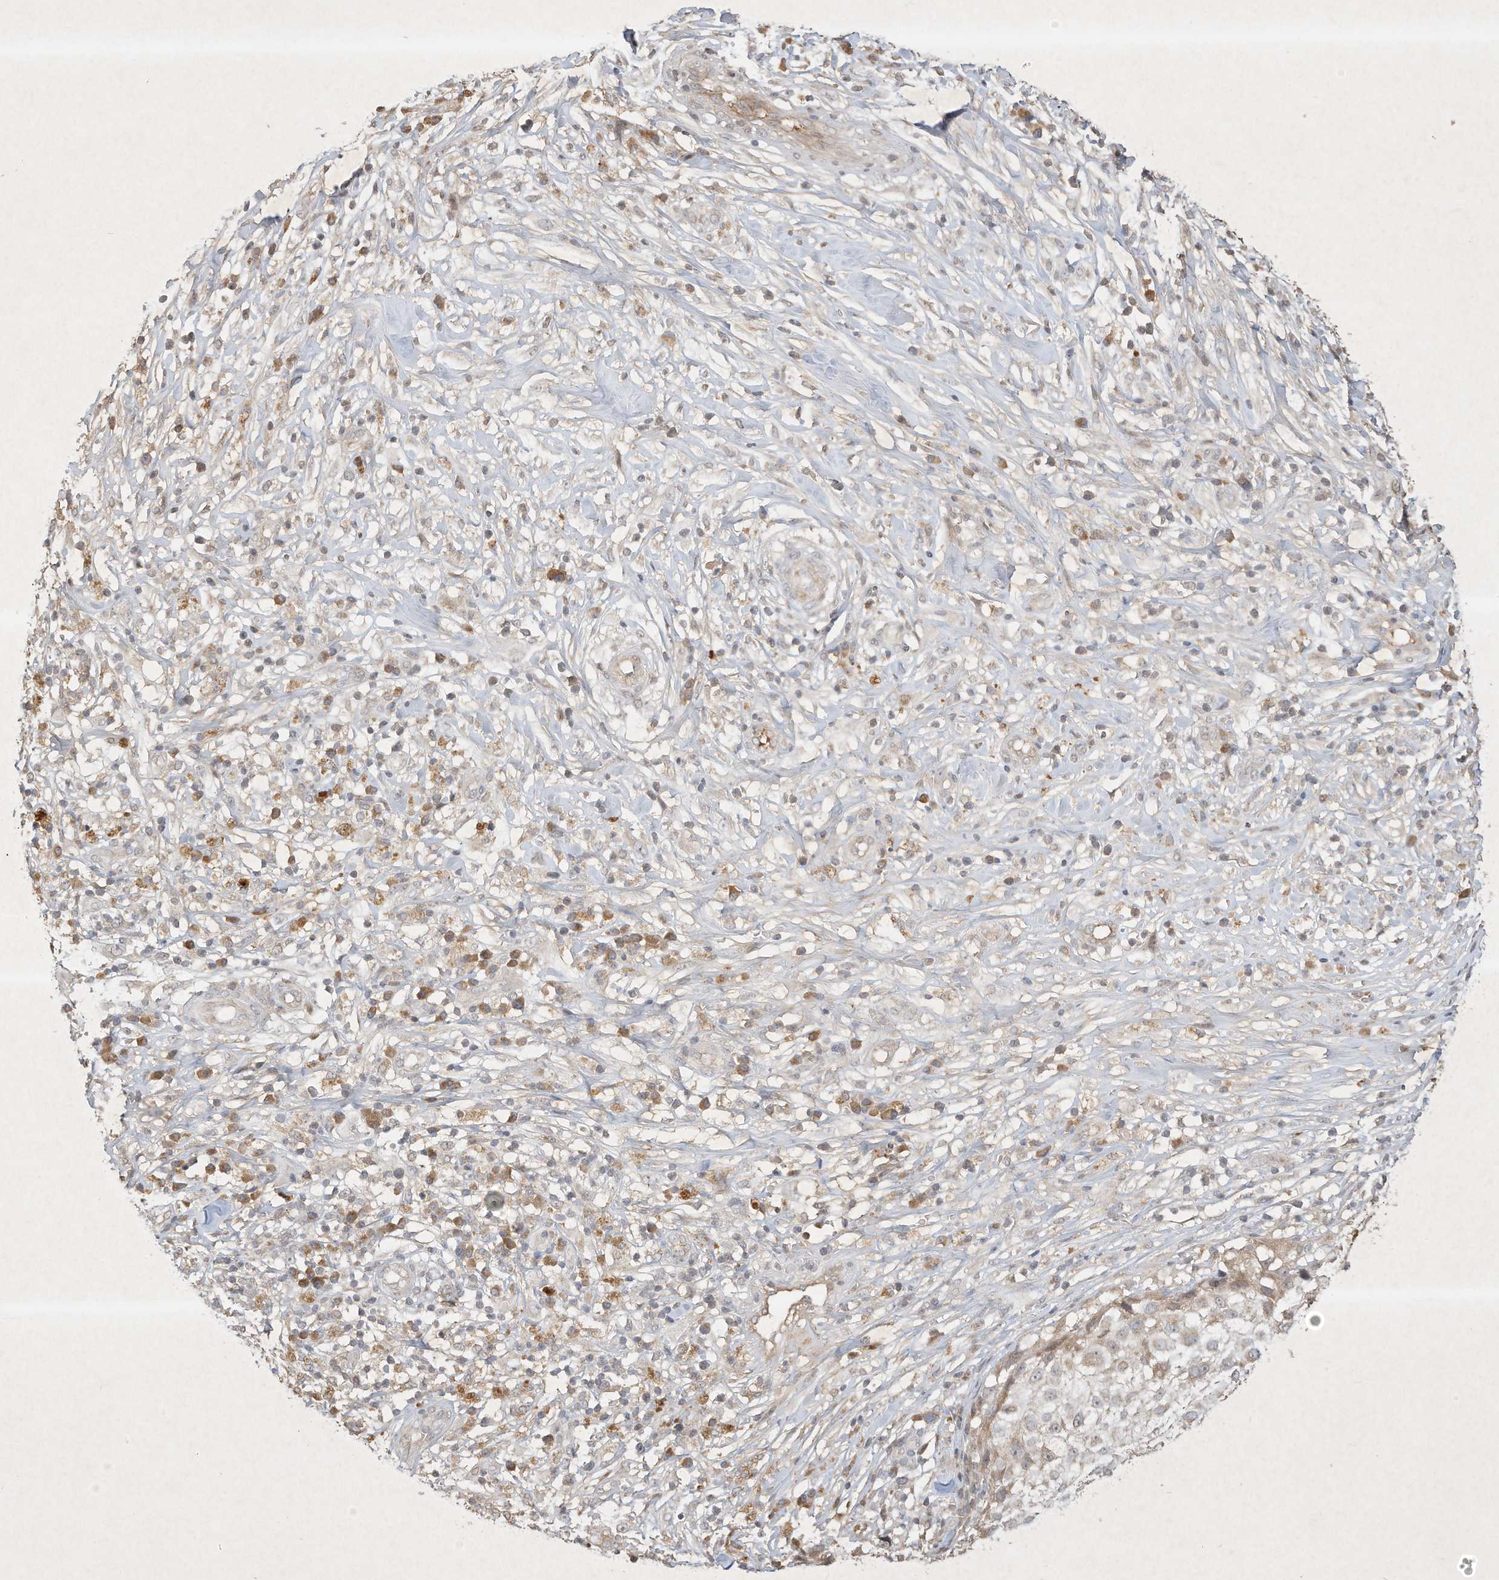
{"staining": {"intensity": "weak", "quantity": "25%-75%", "location": "cytoplasmic/membranous"}, "tissue": "melanoma", "cell_type": "Tumor cells", "image_type": "cancer", "snomed": [{"axis": "morphology", "description": "Necrosis, NOS"}, {"axis": "morphology", "description": "Malignant melanoma, NOS"}, {"axis": "topography", "description": "Skin"}], "caption": "Protein expression analysis of human melanoma reveals weak cytoplasmic/membranous staining in approximately 25%-75% of tumor cells. The protein is shown in brown color, while the nuclei are stained blue.", "gene": "BTRC", "patient": {"sex": "female", "age": 87}}